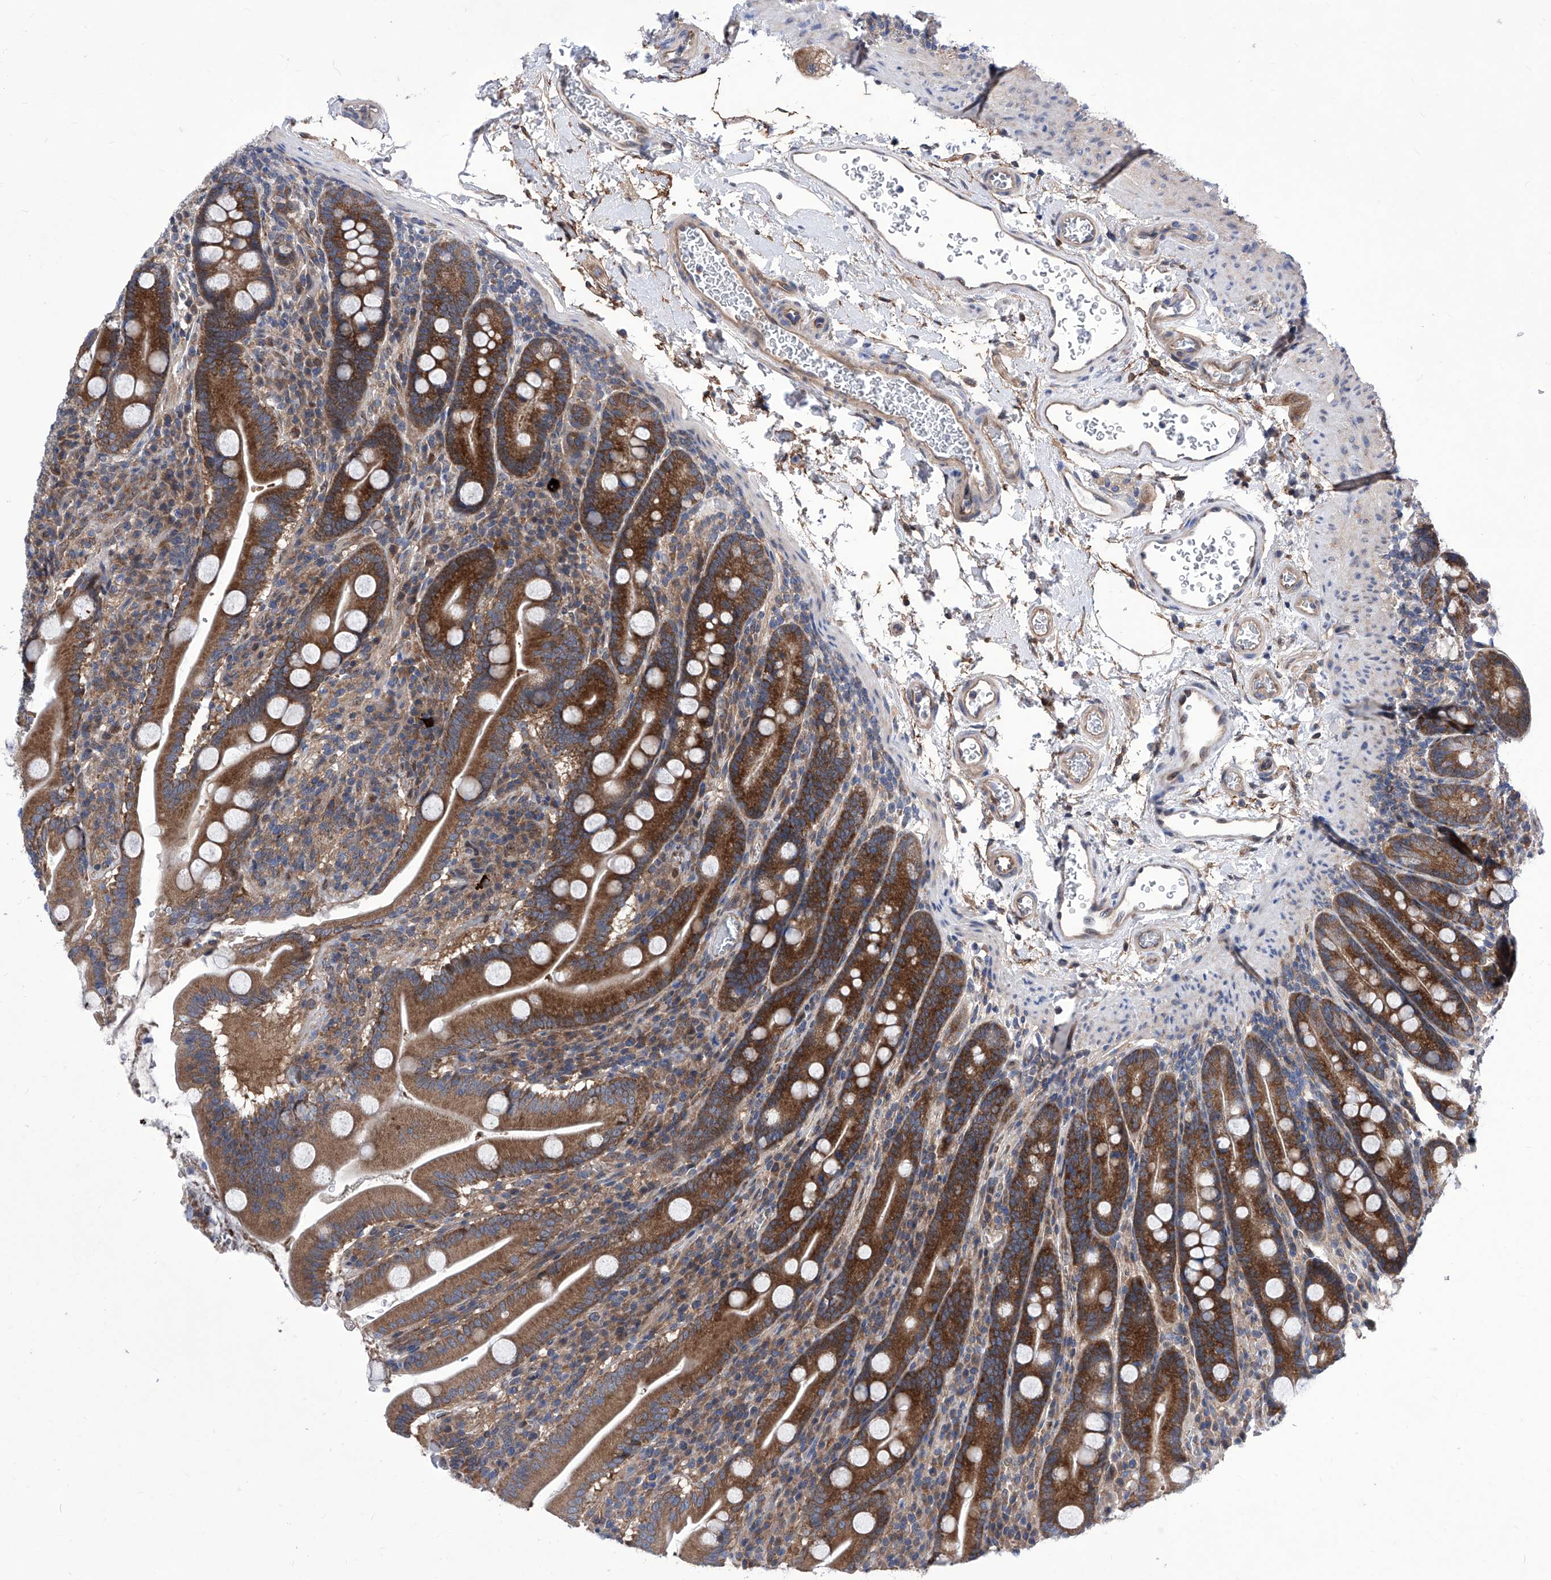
{"staining": {"intensity": "strong", "quantity": ">75%", "location": "cytoplasmic/membranous"}, "tissue": "duodenum", "cell_type": "Glandular cells", "image_type": "normal", "snomed": [{"axis": "morphology", "description": "Normal tissue, NOS"}, {"axis": "topography", "description": "Duodenum"}], "caption": "Immunohistochemical staining of unremarkable human duodenum reveals strong cytoplasmic/membranous protein expression in approximately >75% of glandular cells. (Stains: DAB in brown, nuclei in blue, Microscopy: brightfield microscopy at high magnification).", "gene": "KTI12", "patient": {"sex": "male", "age": 35}}